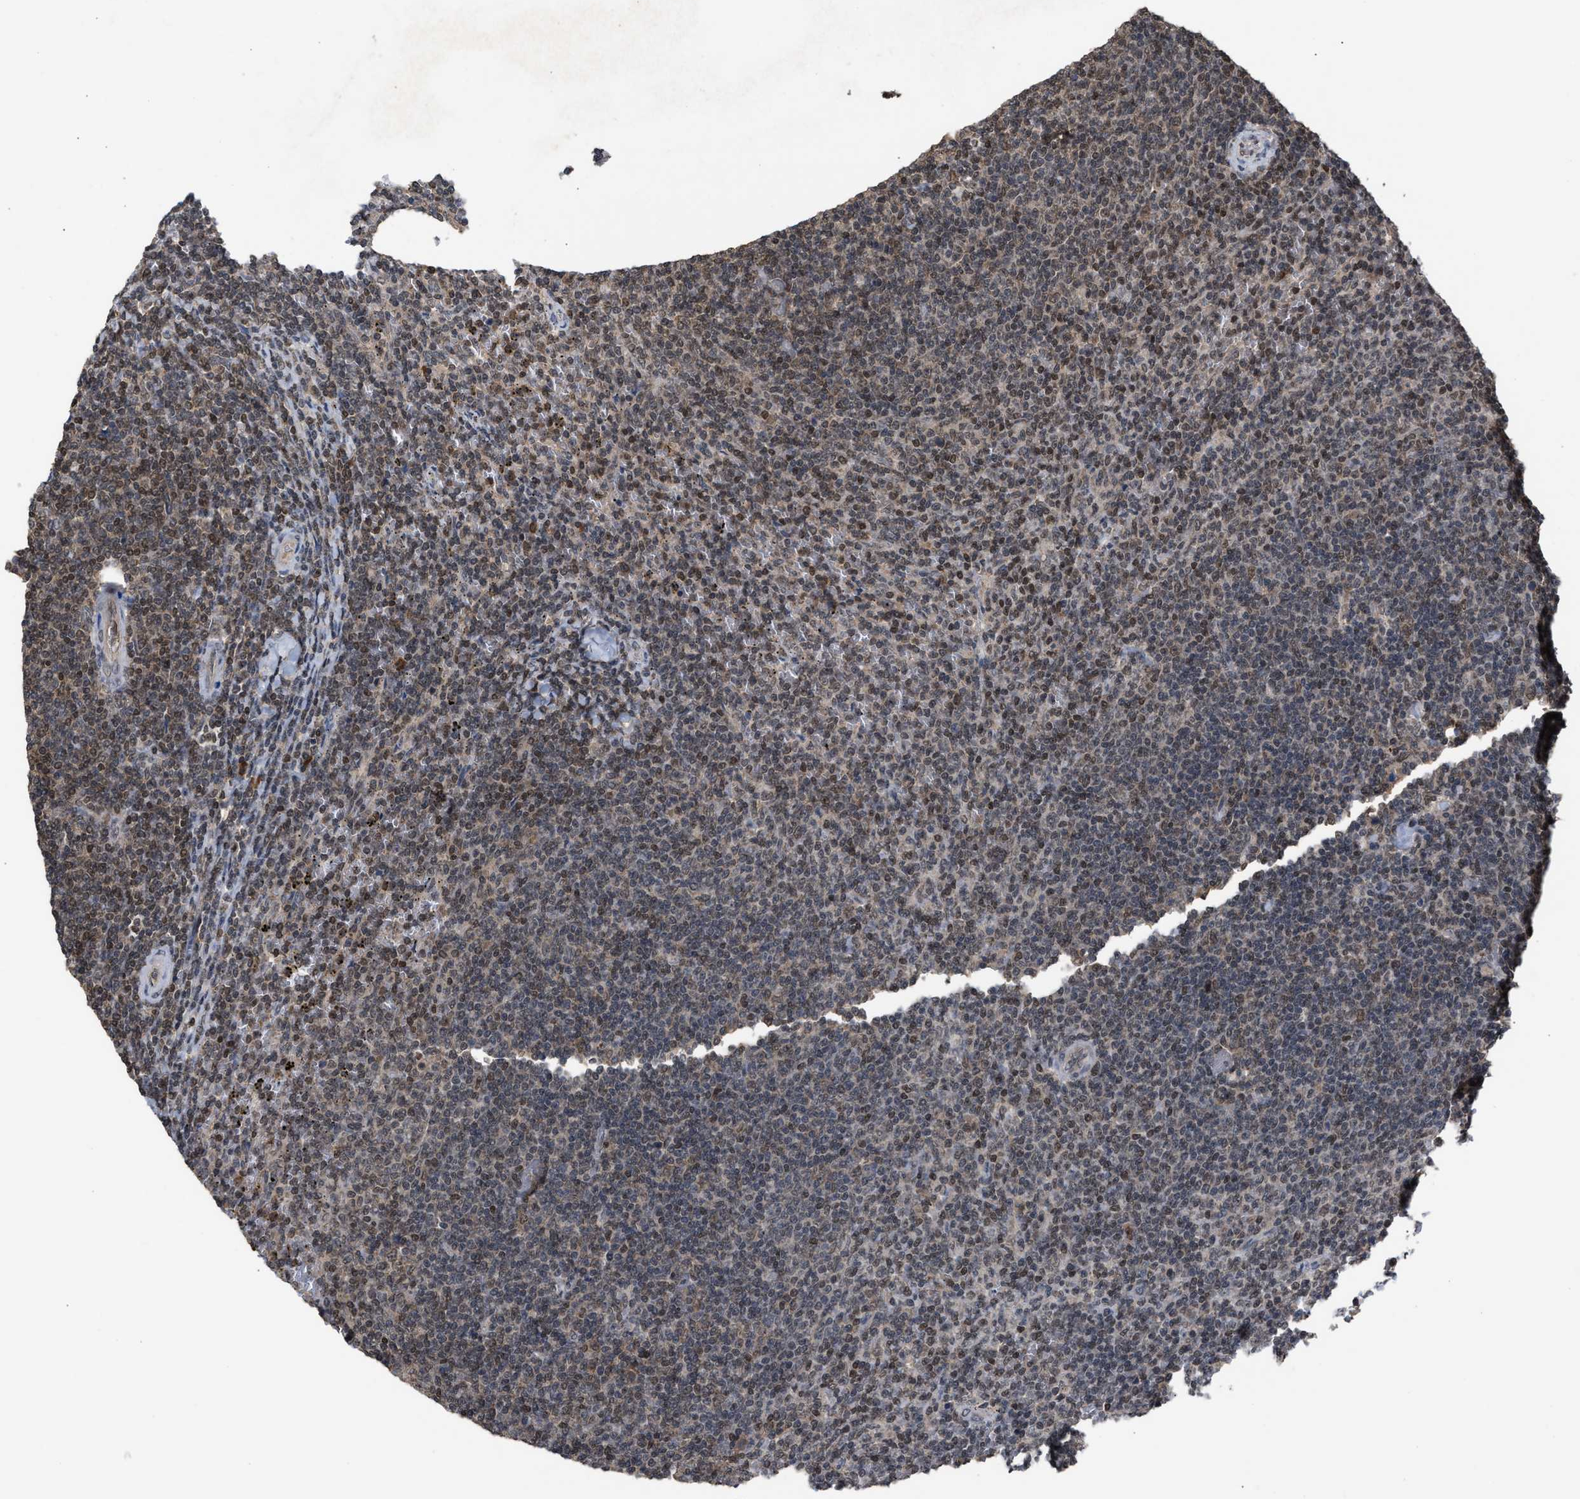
{"staining": {"intensity": "weak", "quantity": "25%-75%", "location": "nuclear"}, "tissue": "lymphoma", "cell_type": "Tumor cells", "image_type": "cancer", "snomed": [{"axis": "morphology", "description": "Malignant lymphoma, non-Hodgkin's type, Low grade"}, {"axis": "topography", "description": "Spleen"}], "caption": "IHC histopathology image of neoplastic tissue: malignant lymphoma, non-Hodgkin's type (low-grade) stained using IHC demonstrates low levels of weak protein expression localized specifically in the nuclear of tumor cells, appearing as a nuclear brown color.", "gene": "C9orf78", "patient": {"sex": "female", "age": 50}}